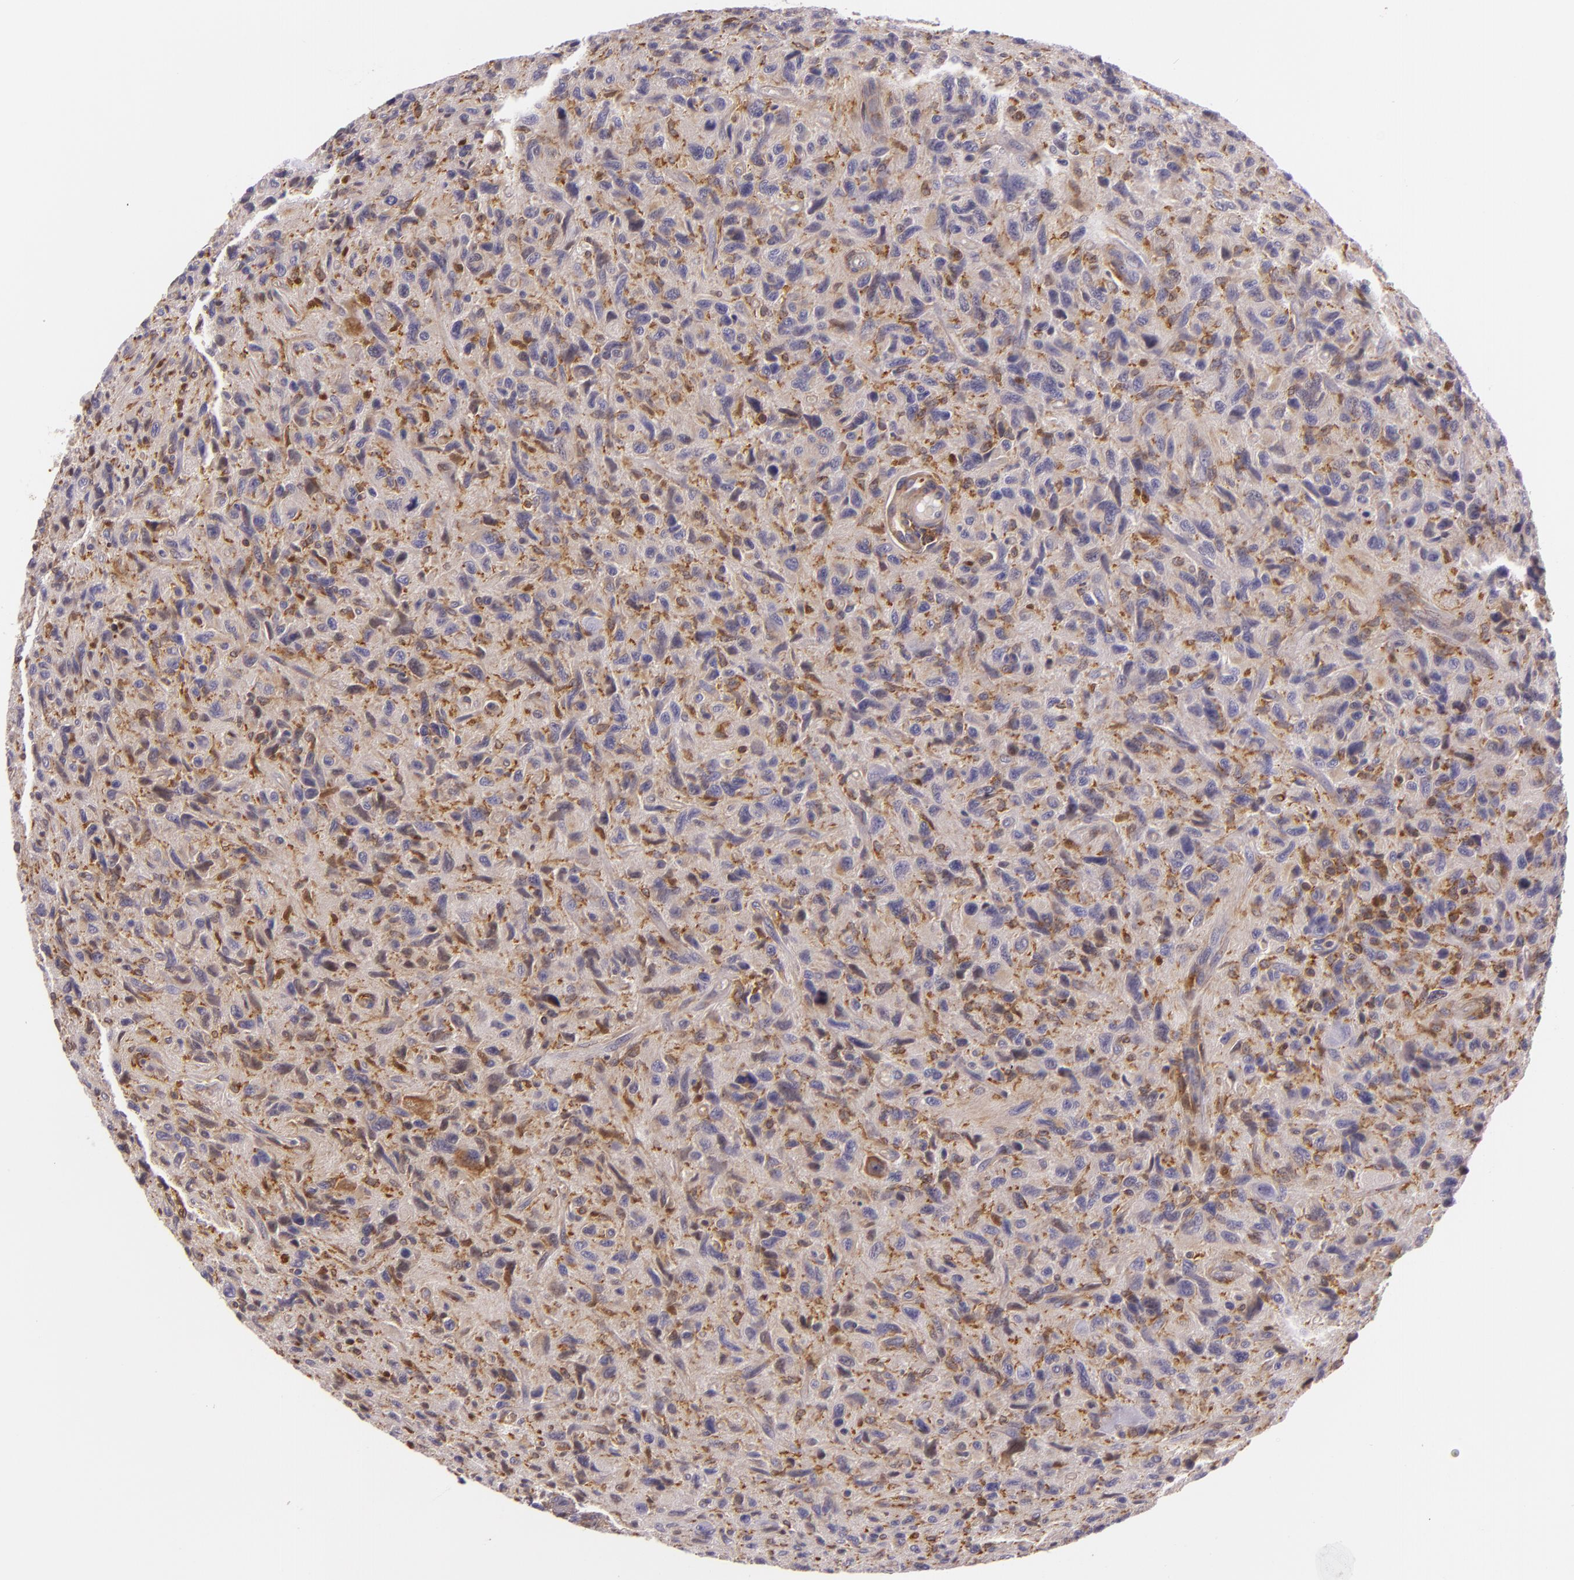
{"staining": {"intensity": "moderate", "quantity": ">75%", "location": "cytoplasmic/membranous"}, "tissue": "glioma", "cell_type": "Tumor cells", "image_type": "cancer", "snomed": [{"axis": "morphology", "description": "Glioma, malignant, High grade"}, {"axis": "topography", "description": "Brain"}], "caption": "IHC image of human glioma stained for a protein (brown), which displays medium levels of moderate cytoplasmic/membranous positivity in about >75% of tumor cells.", "gene": "TLN1", "patient": {"sex": "female", "age": 60}}